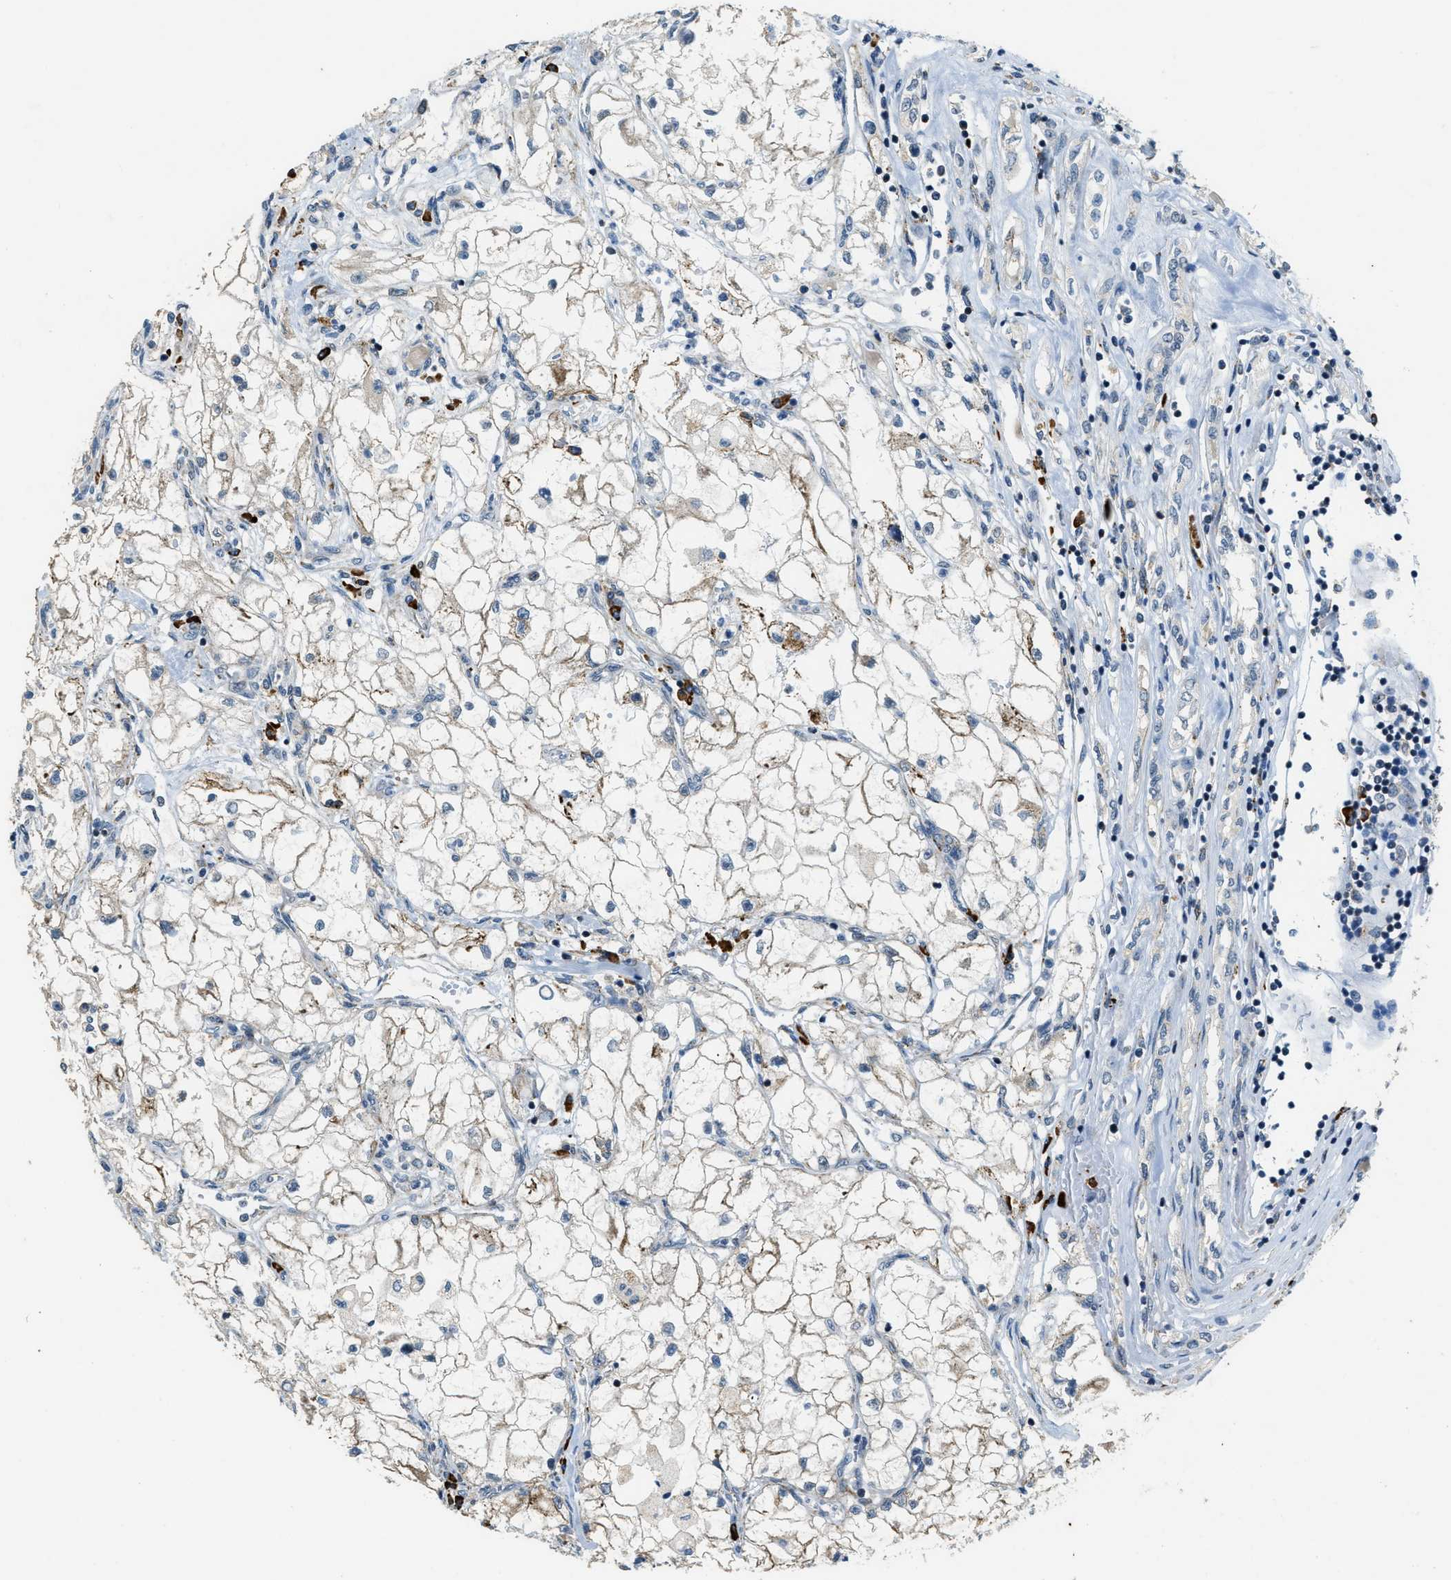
{"staining": {"intensity": "weak", "quantity": ">75%", "location": "cytoplasmic/membranous"}, "tissue": "renal cancer", "cell_type": "Tumor cells", "image_type": "cancer", "snomed": [{"axis": "morphology", "description": "Adenocarcinoma, NOS"}, {"axis": "topography", "description": "Kidney"}], "caption": "Brown immunohistochemical staining in human renal cancer reveals weak cytoplasmic/membranous expression in approximately >75% of tumor cells.", "gene": "HERC2", "patient": {"sex": "female", "age": 70}}